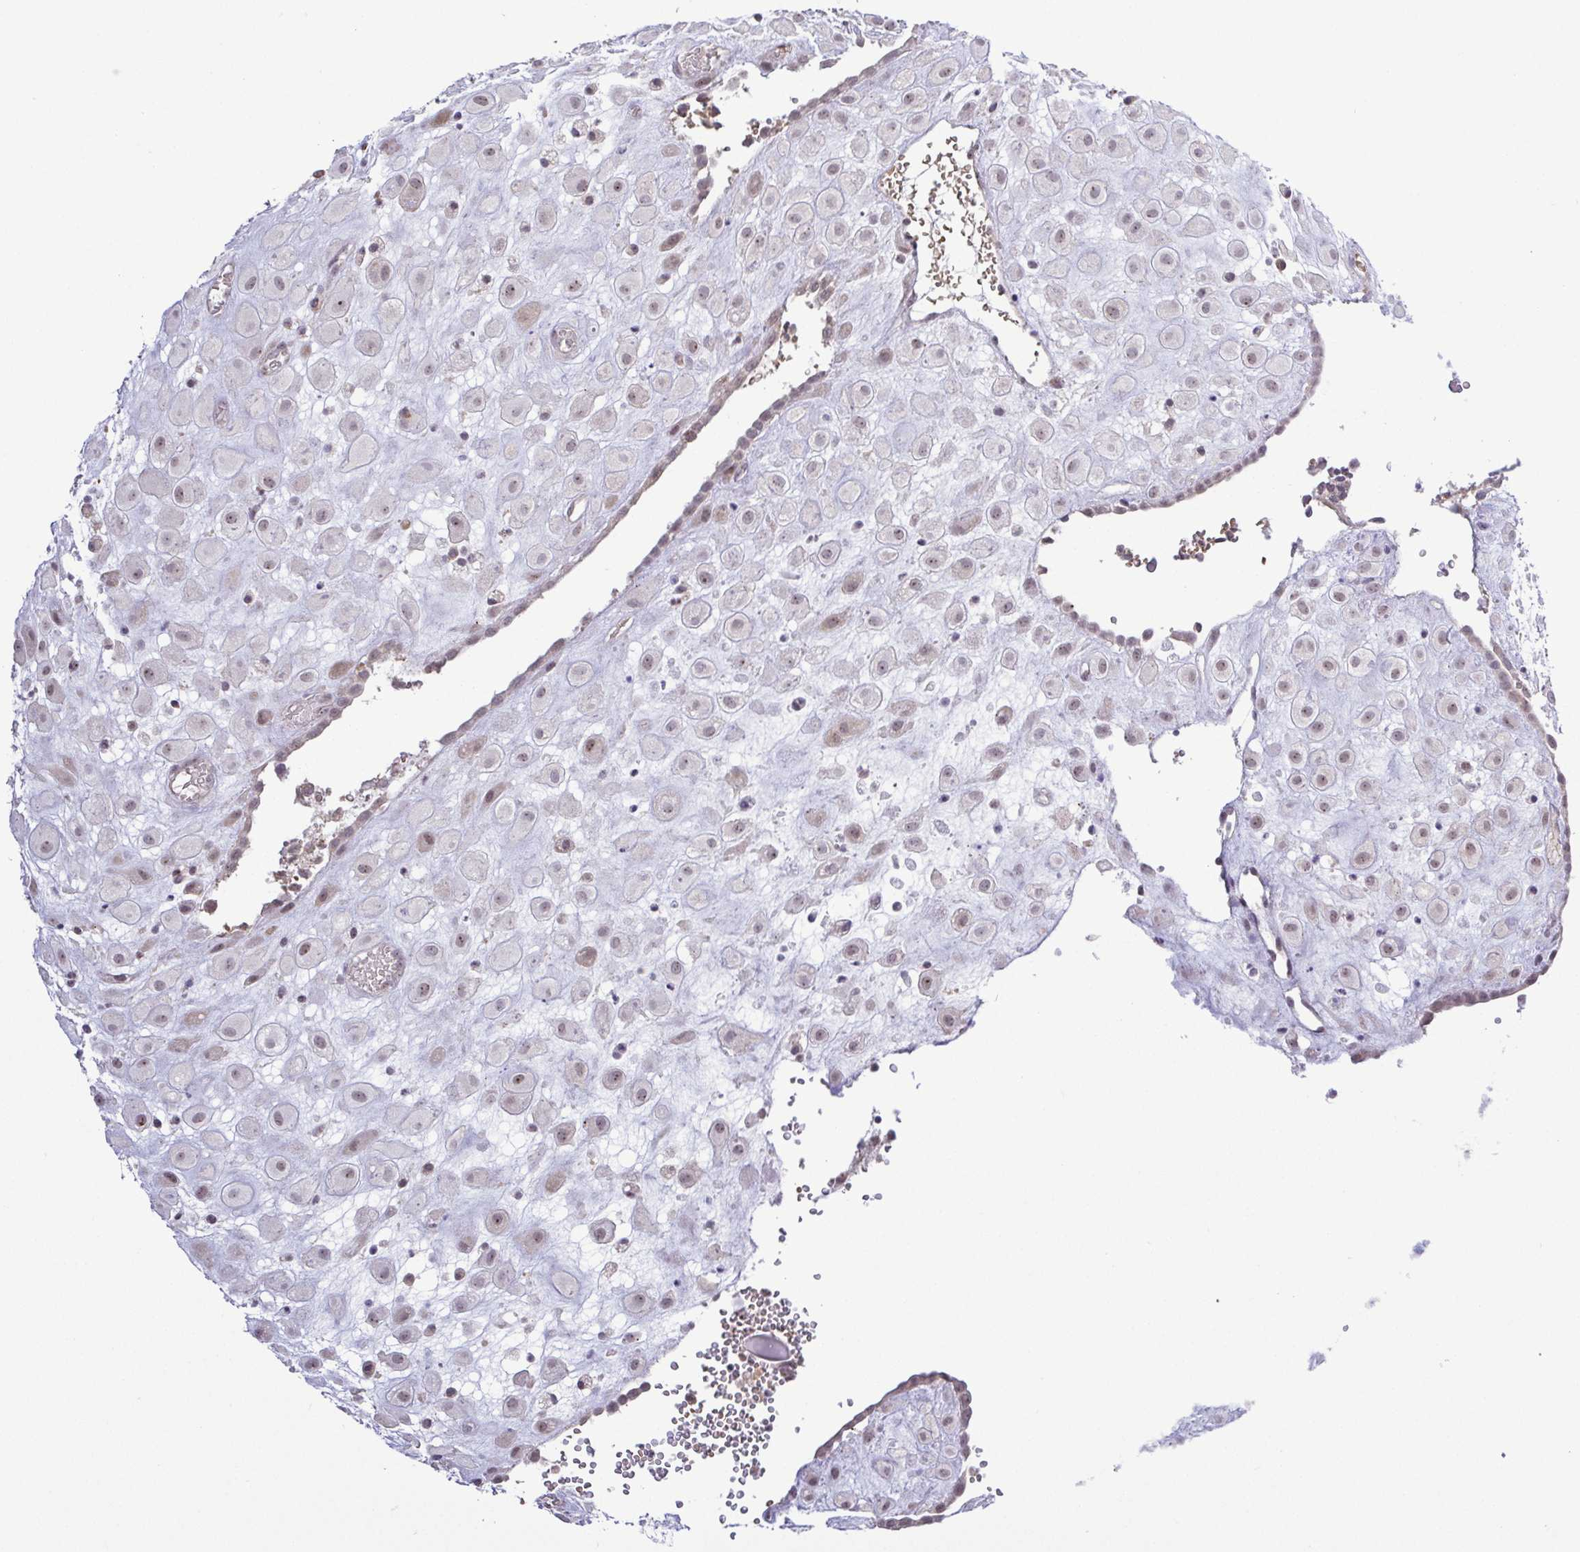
{"staining": {"intensity": "weak", "quantity": "25%-75%", "location": "nuclear"}, "tissue": "placenta", "cell_type": "Decidual cells", "image_type": "normal", "snomed": [{"axis": "morphology", "description": "Normal tissue, NOS"}, {"axis": "topography", "description": "Placenta"}], "caption": "Immunohistochemistry photomicrograph of normal placenta: placenta stained using immunohistochemistry (IHC) demonstrates low levels of weak protein expression localized specifically in the nuclear of decidual cells, appearing as a nuclear brown color.", "gene": "RSL24D1", "patient": {"sex": "female", "age": 24}}